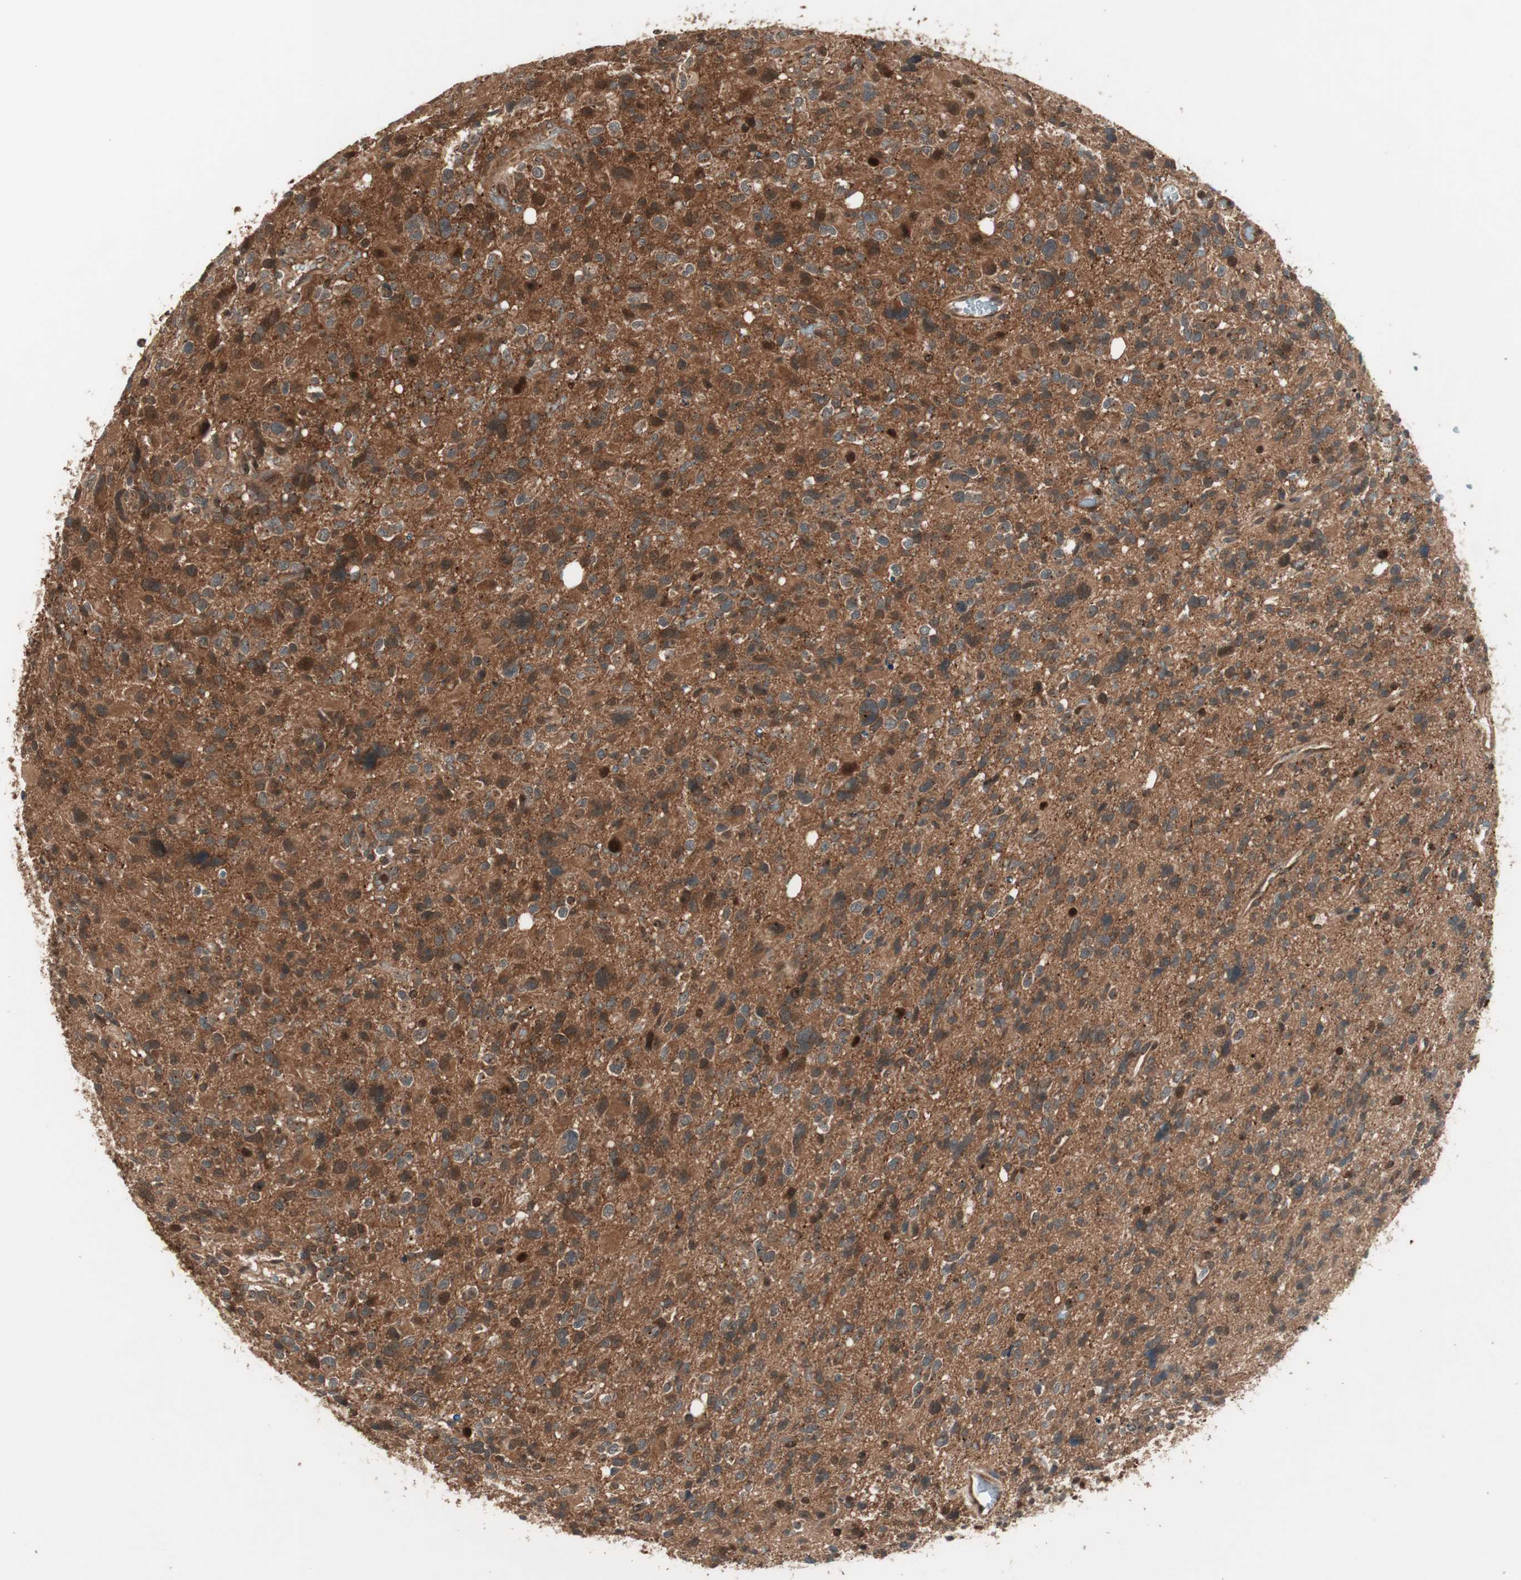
{"staining": {"intensity": "moderate", "quantity": ">75%", "location": "cytoplasmic/membranous"}, "tissue": "glioma", "cell_type": "Tumor cells", "image_type": "cancer", "snomed": [{"axis": "morphology", "description": "Glioma, malignant, High grade"}, {"axis": "topography", "description": "Brain"}], "caption": "Glioma tissue displays moderate cytoplasmic/membranous staining in about >75% of tumor cells", "gene": "PRKG2", "patient": {"sex": "male", "age": 48}}